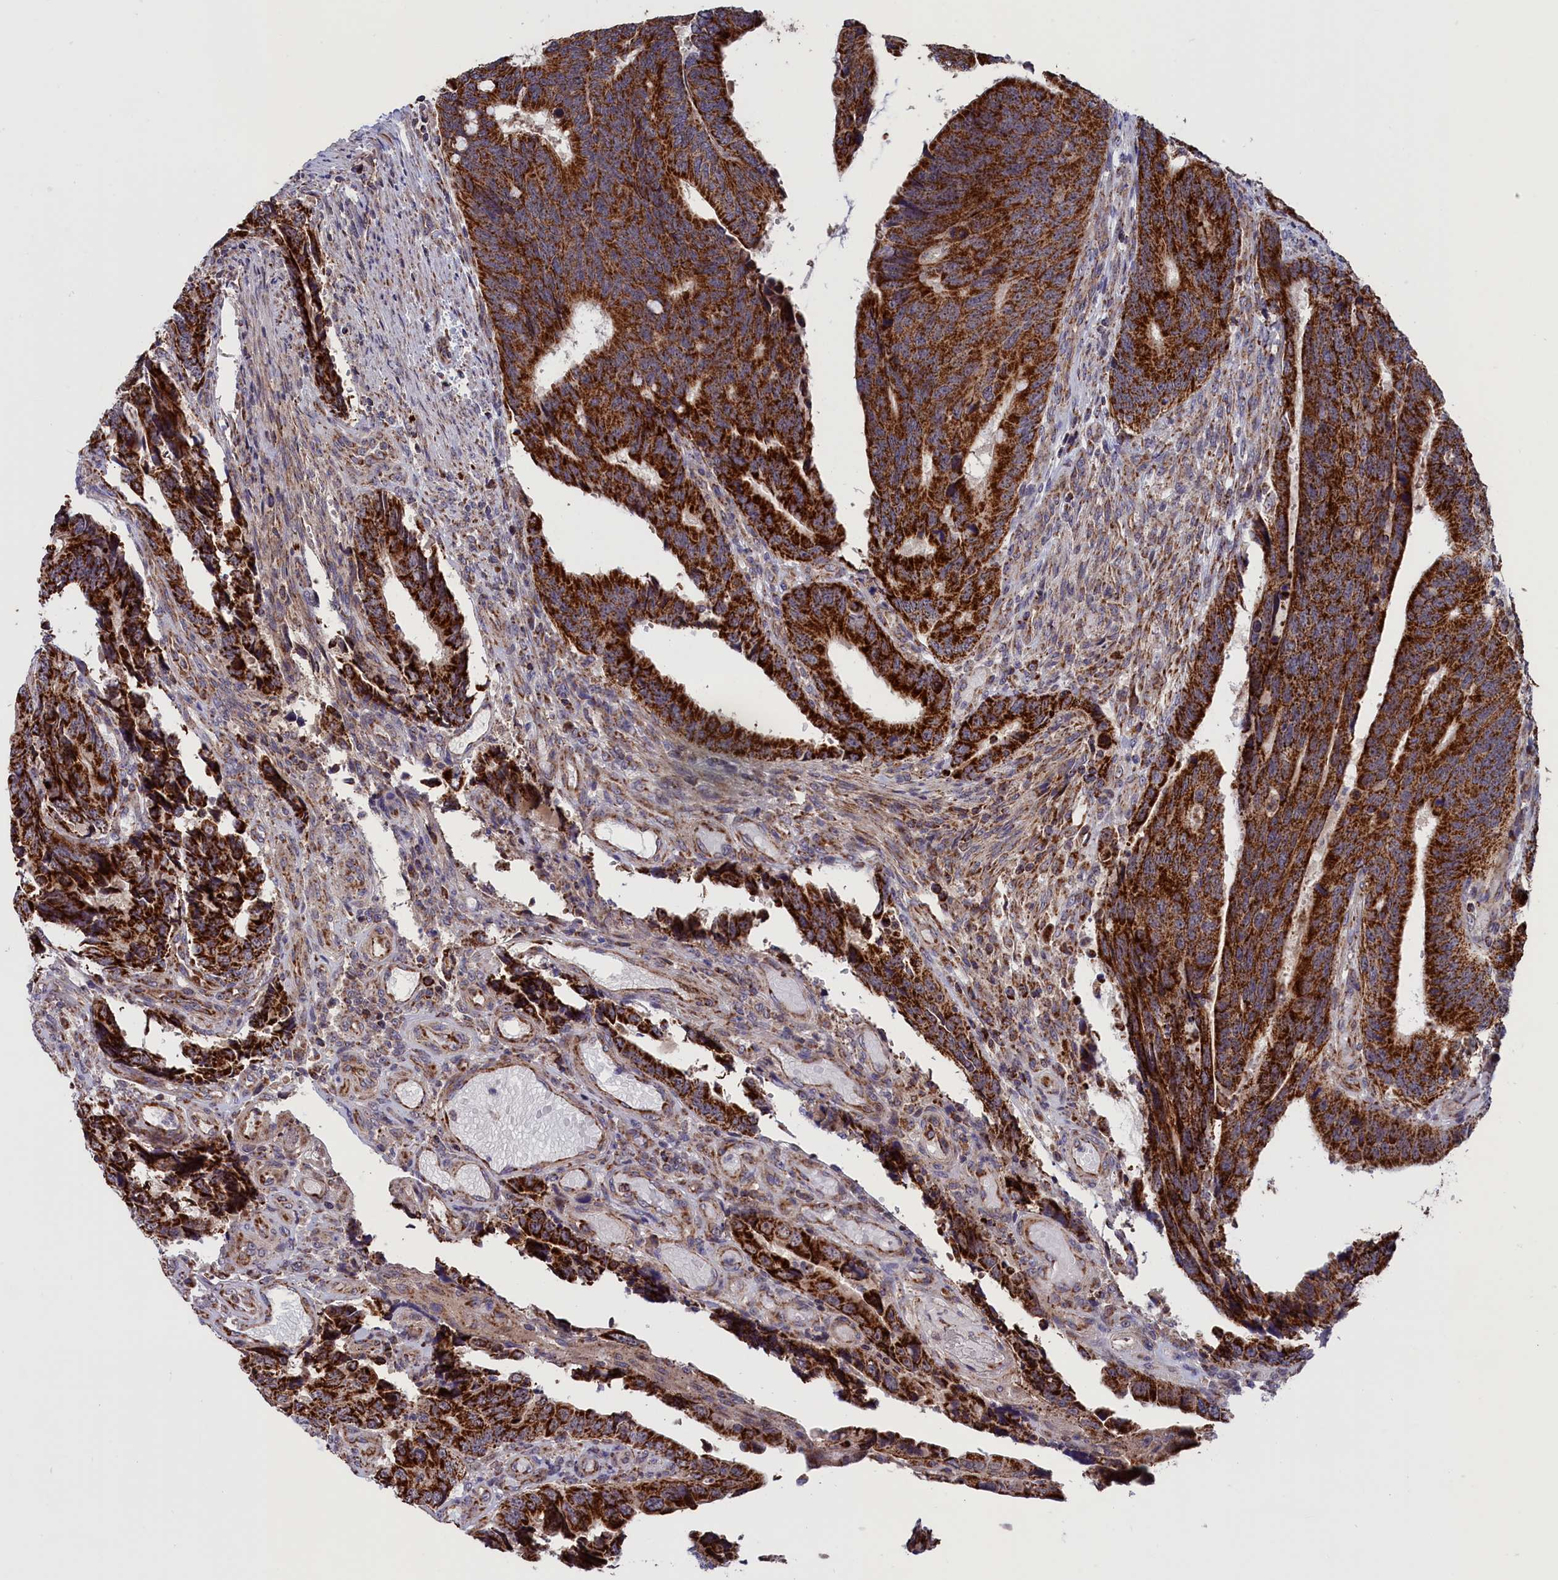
{"staining": {"intensity": "strong", "quantity": ">75%", "location": "cytoplasmic/membranous"}, "tissue": "colorectal cancer", "cell_type": "Tumor cells", "image_type": "cancer", "snomed": [{"axis": "morphology", "description": "Adenocarcinoma, NOS"}, {"axis": "topography", "description": "Colon"}], "caption": "Immunohistochemical staining of colorectal cancer reveals strong cytoplasmic/membranous protein expression in about >75% of tumor cells.", "gene": "TIMM44", "patient": {"sex": "male", "age": 87}}